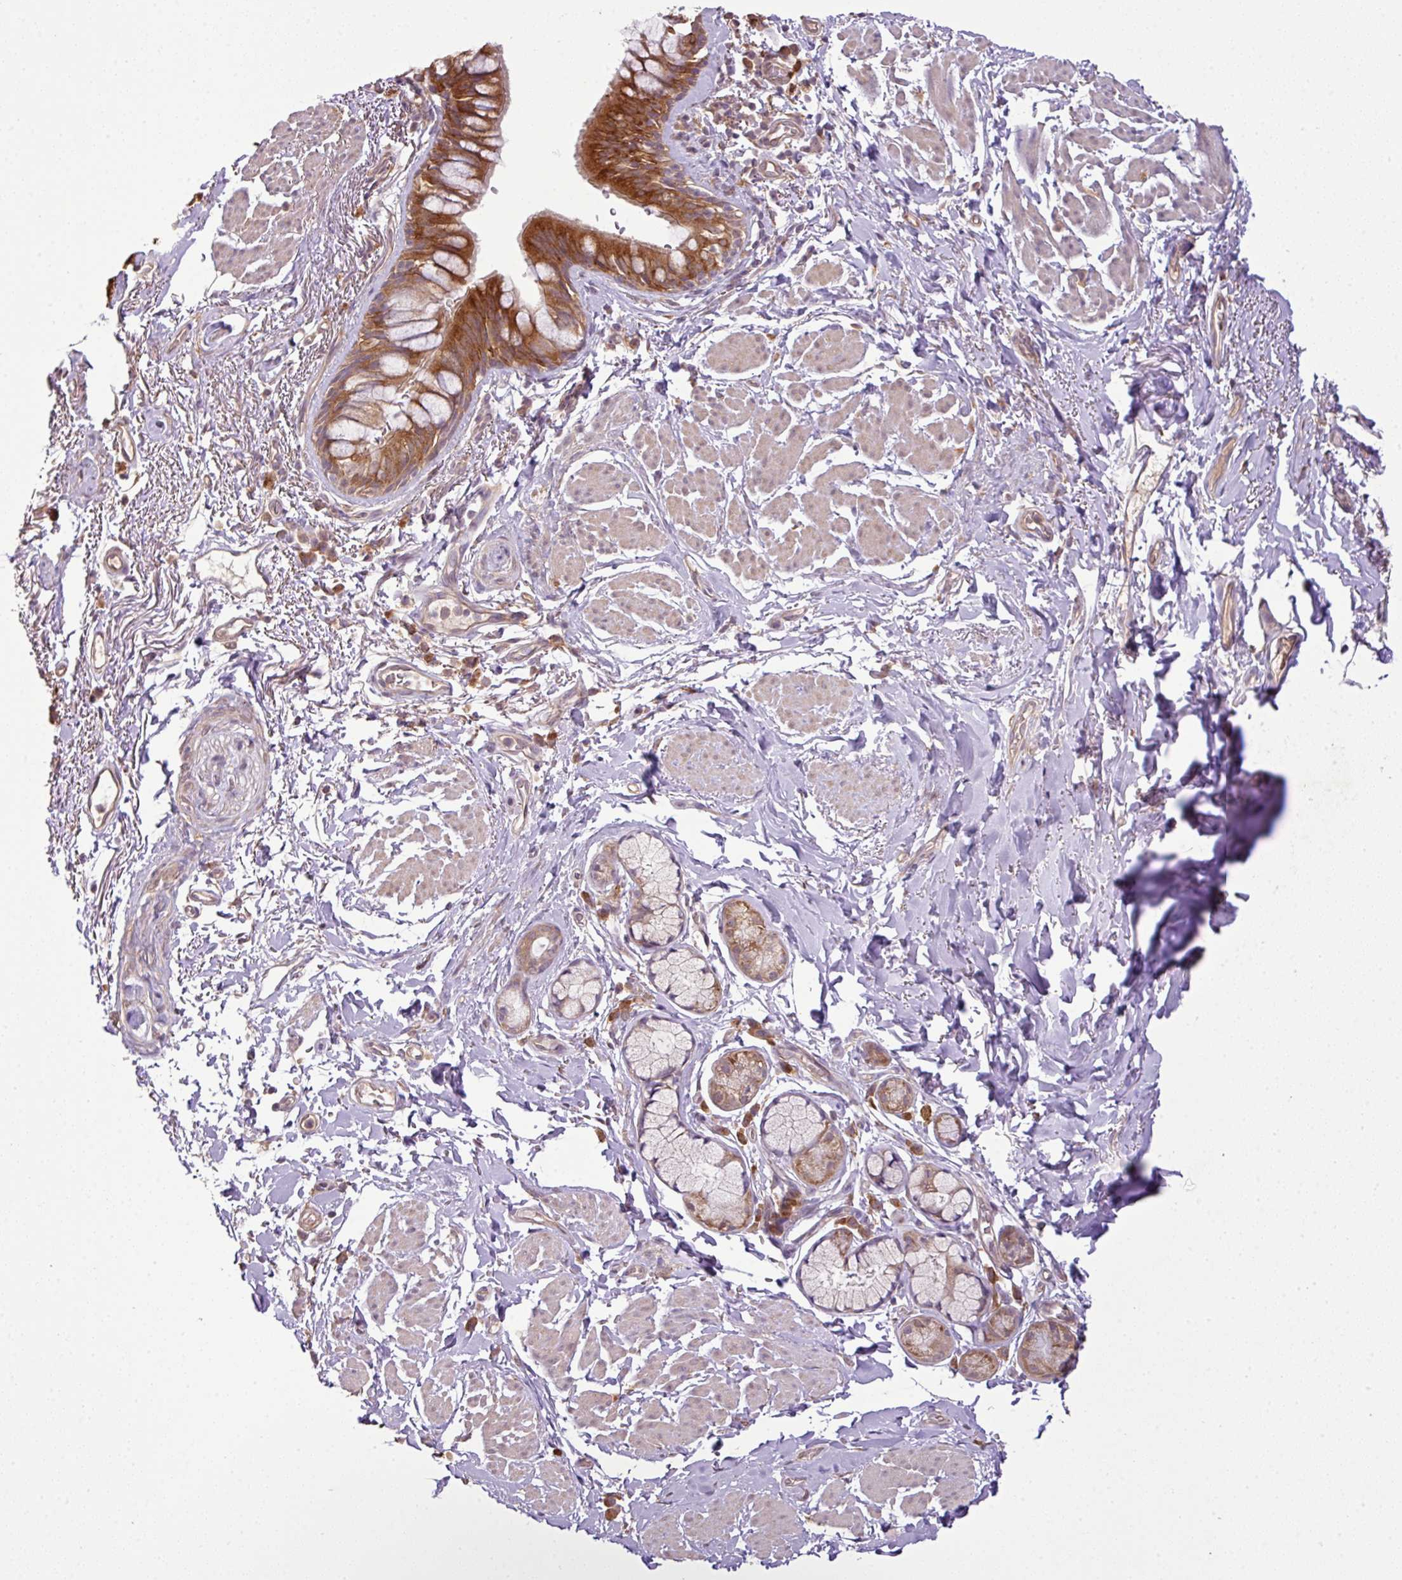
{"staining": {"intensity": "strong", "quantity": "25%-75%", "location": "cytoplasmic/membranous"}, "tissue": "bronchus", "cell_type": "Respiratory epithelial cells", "image_type": "normal", "snomed": [{"axis": "morphology", "description": "Normal tissue, NOS"}, {"axis": "topography", "description": "Bronchus"}], "caption": "Brown immunohistochemical staining in normal human bronchus reveals strong cytoplasmic/membranous positivity in about 25%-75% of respiratory epithelial cells.", "gene": "DNAAF4", "patient": {"sex": "male", "age": 67}}